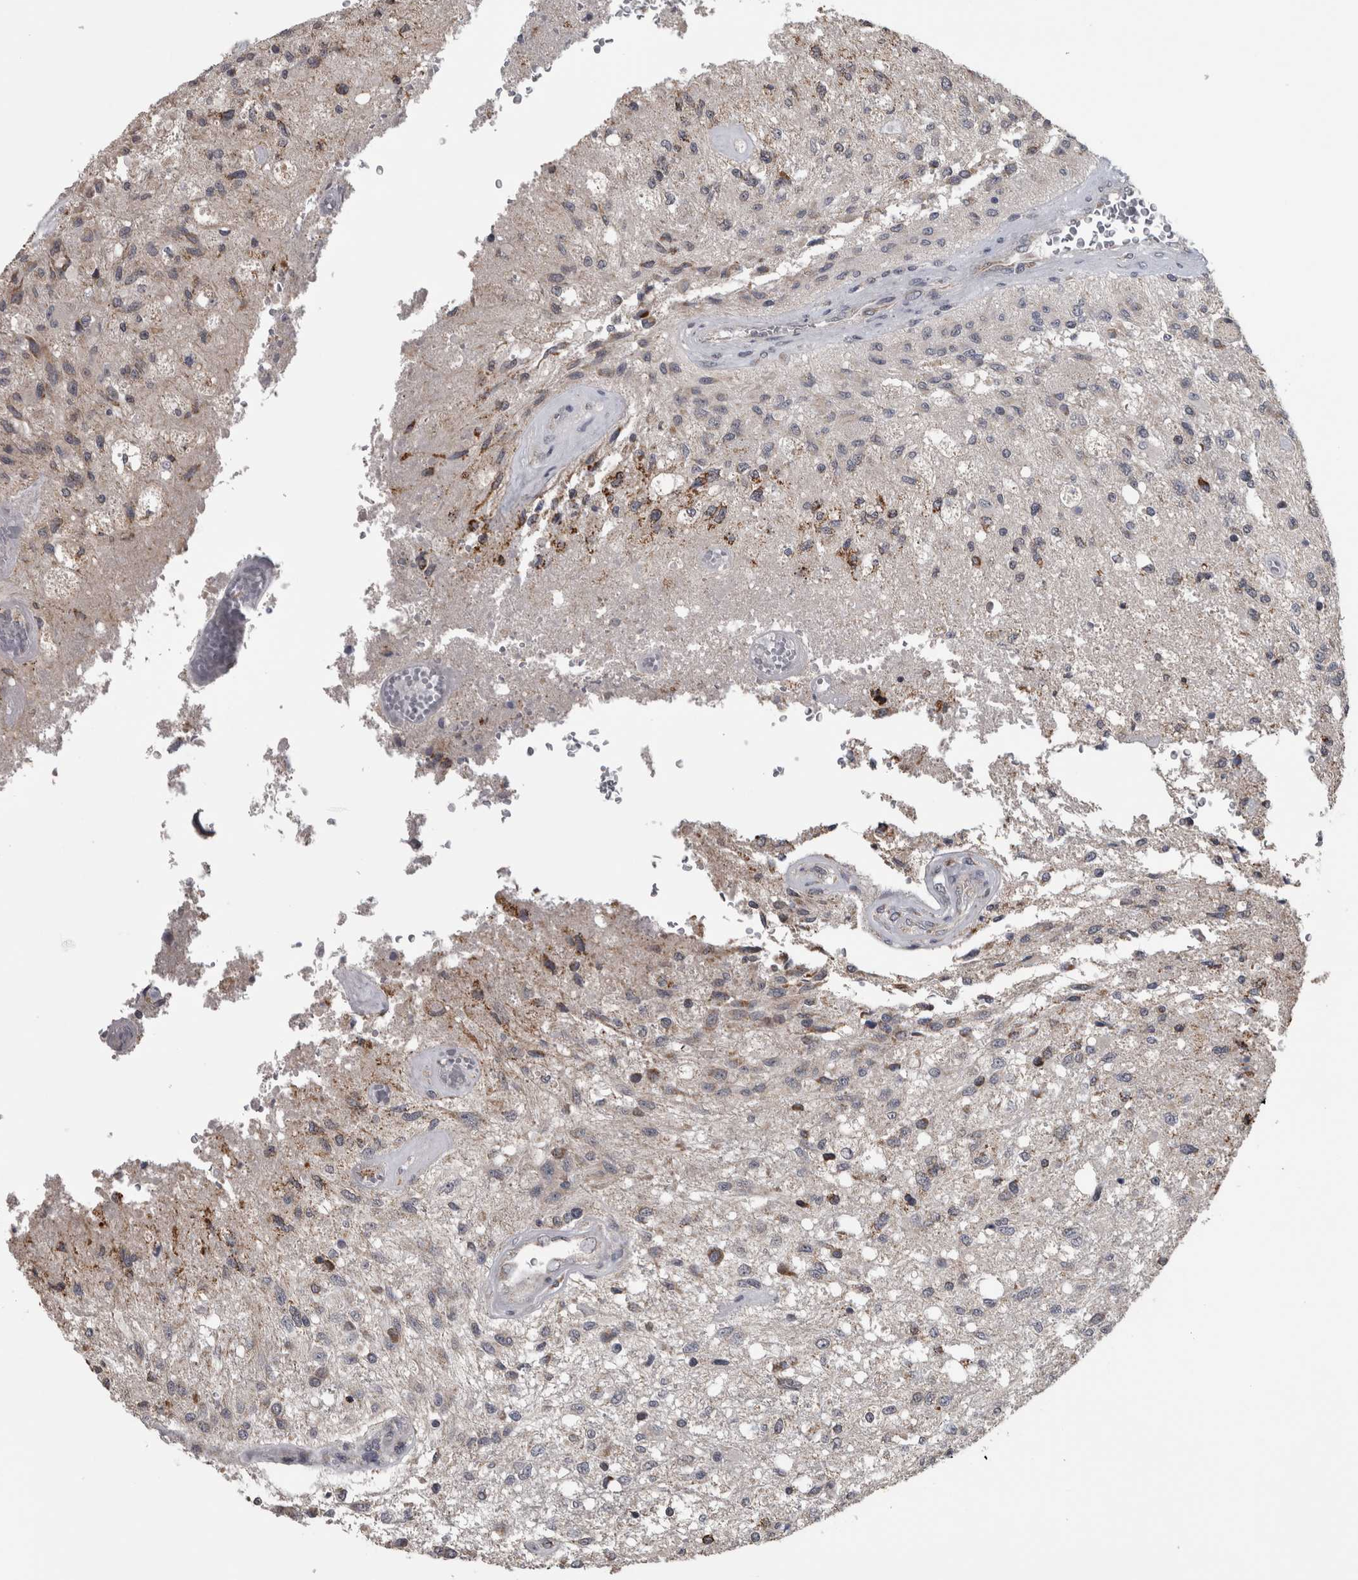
{"staining": {"intensity": "negative", "quantity": "none", "location": "none"}, "tissue": "glioma", "cell_type": "Tumor cells", "image_type": "cancer", "snomed": [{"axis": "morphology", "description": "Normal tissue, NOS"}, {"axis": "morphology", "description": "Glioma, malignant, High grade"}, {"axis": "topography", "description": "Cerebral cortex"}], "caption": "A photomicrograph of malignant high-grade glioma stained for a protein reveals no brown staining in tumor cells. The staining is performed using DAB (3,3'-diaminobenzidine) brown chromogen with nuclei counter-stained in using hematoxylin.", "gene": "OR2K2", "patient": {"sex": "male", "age": 77}}